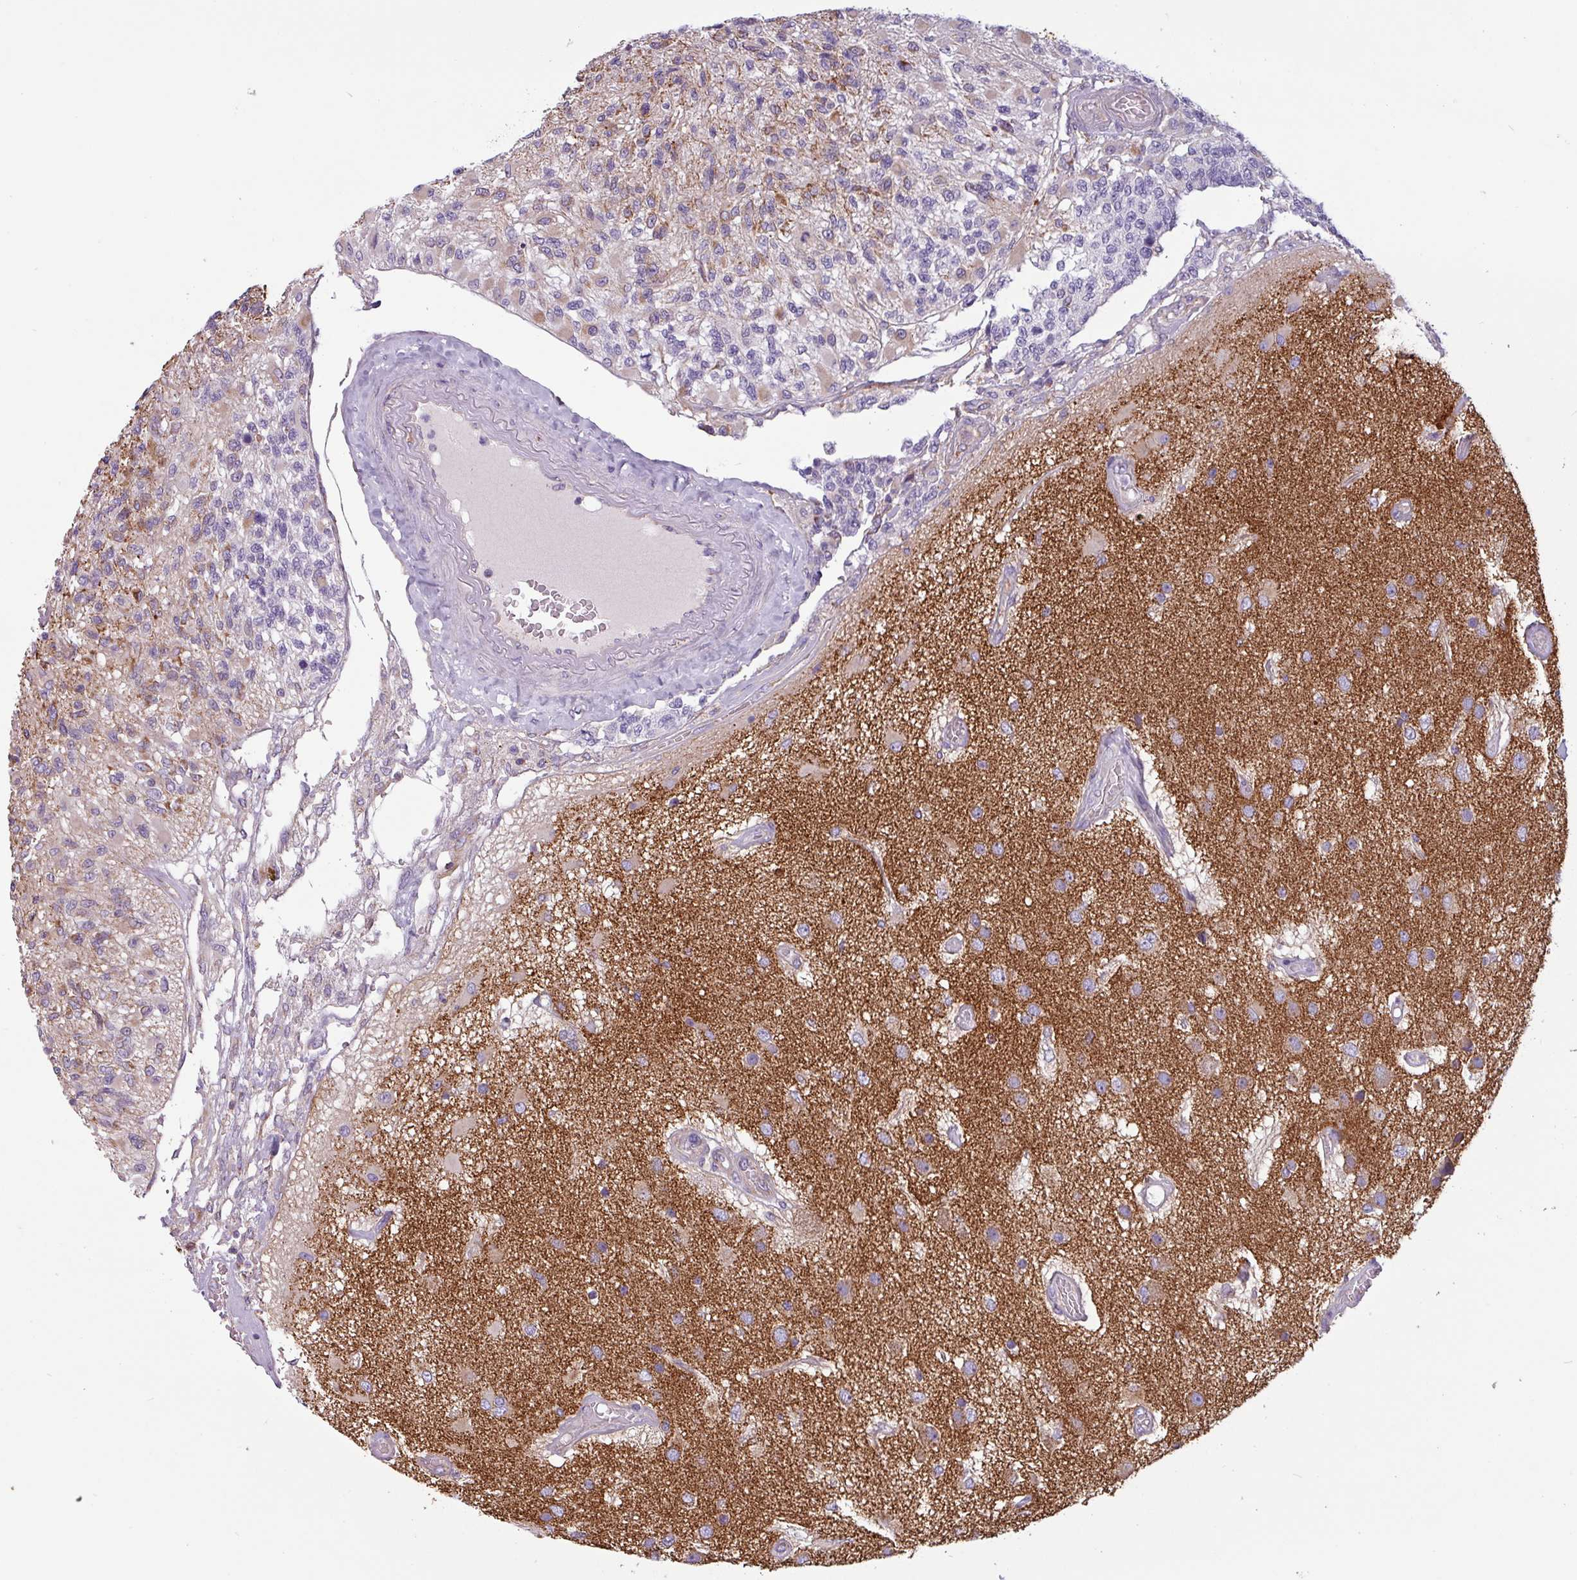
{"staining": {"intensity": "negative", "quantity": "none", "location": "none"}, "tissue": "glioma", "cell_type": "Tumor cells", "image_type": "cancer", "snomed": [{"axis": "morphology", "description": "Glioma, malignant, High grade"}, {"axis": "morphology", "description": "Glioblastoma, NOS"}, {"axis": "topography", "description": "Brain"}], "caption": "High power microscopy micrograph of an immunohistochemistry micrograph of glioma, revealing no significant staining in tumor cells.", "gene": "CAMK1", "patient": {"sex": "male", "age": 60}}